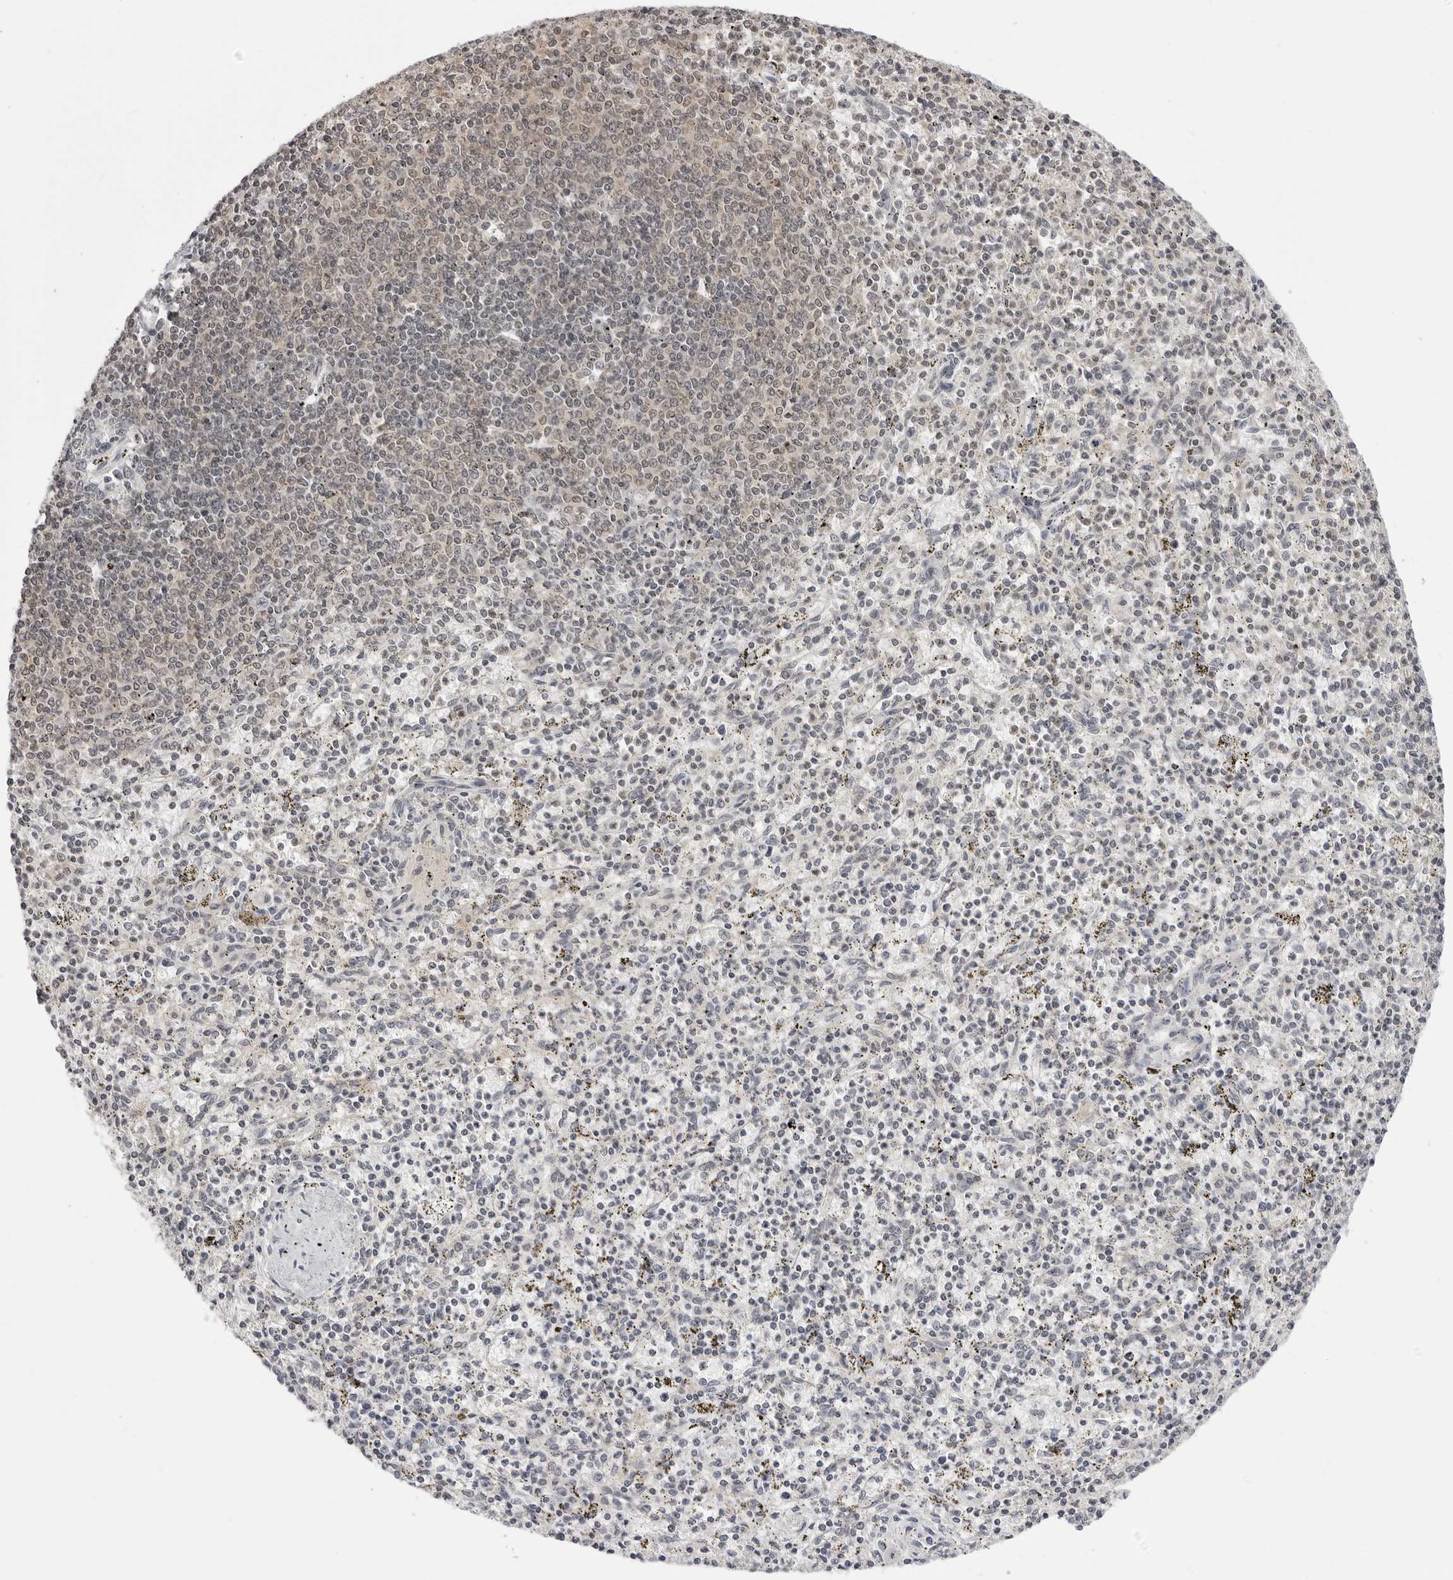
{"staining": {"intensity": "negative", "quantity": "none", "location": "none"}, "tissue": "spleen", "cell_type": "Cells in red pulp", "image_type": "normal", "snomed": [{"axis": "morphology", "description": "Normal tissue, NOS"}, {"axis": "topography", "description": "Spleen"}], "caption": "This is an immunohistochemistry histopathology image of benign spleen. There is no staining in cells in red pulp.", "gene": "YWHAG", "patient": {"sex": "male", "age": 72}}